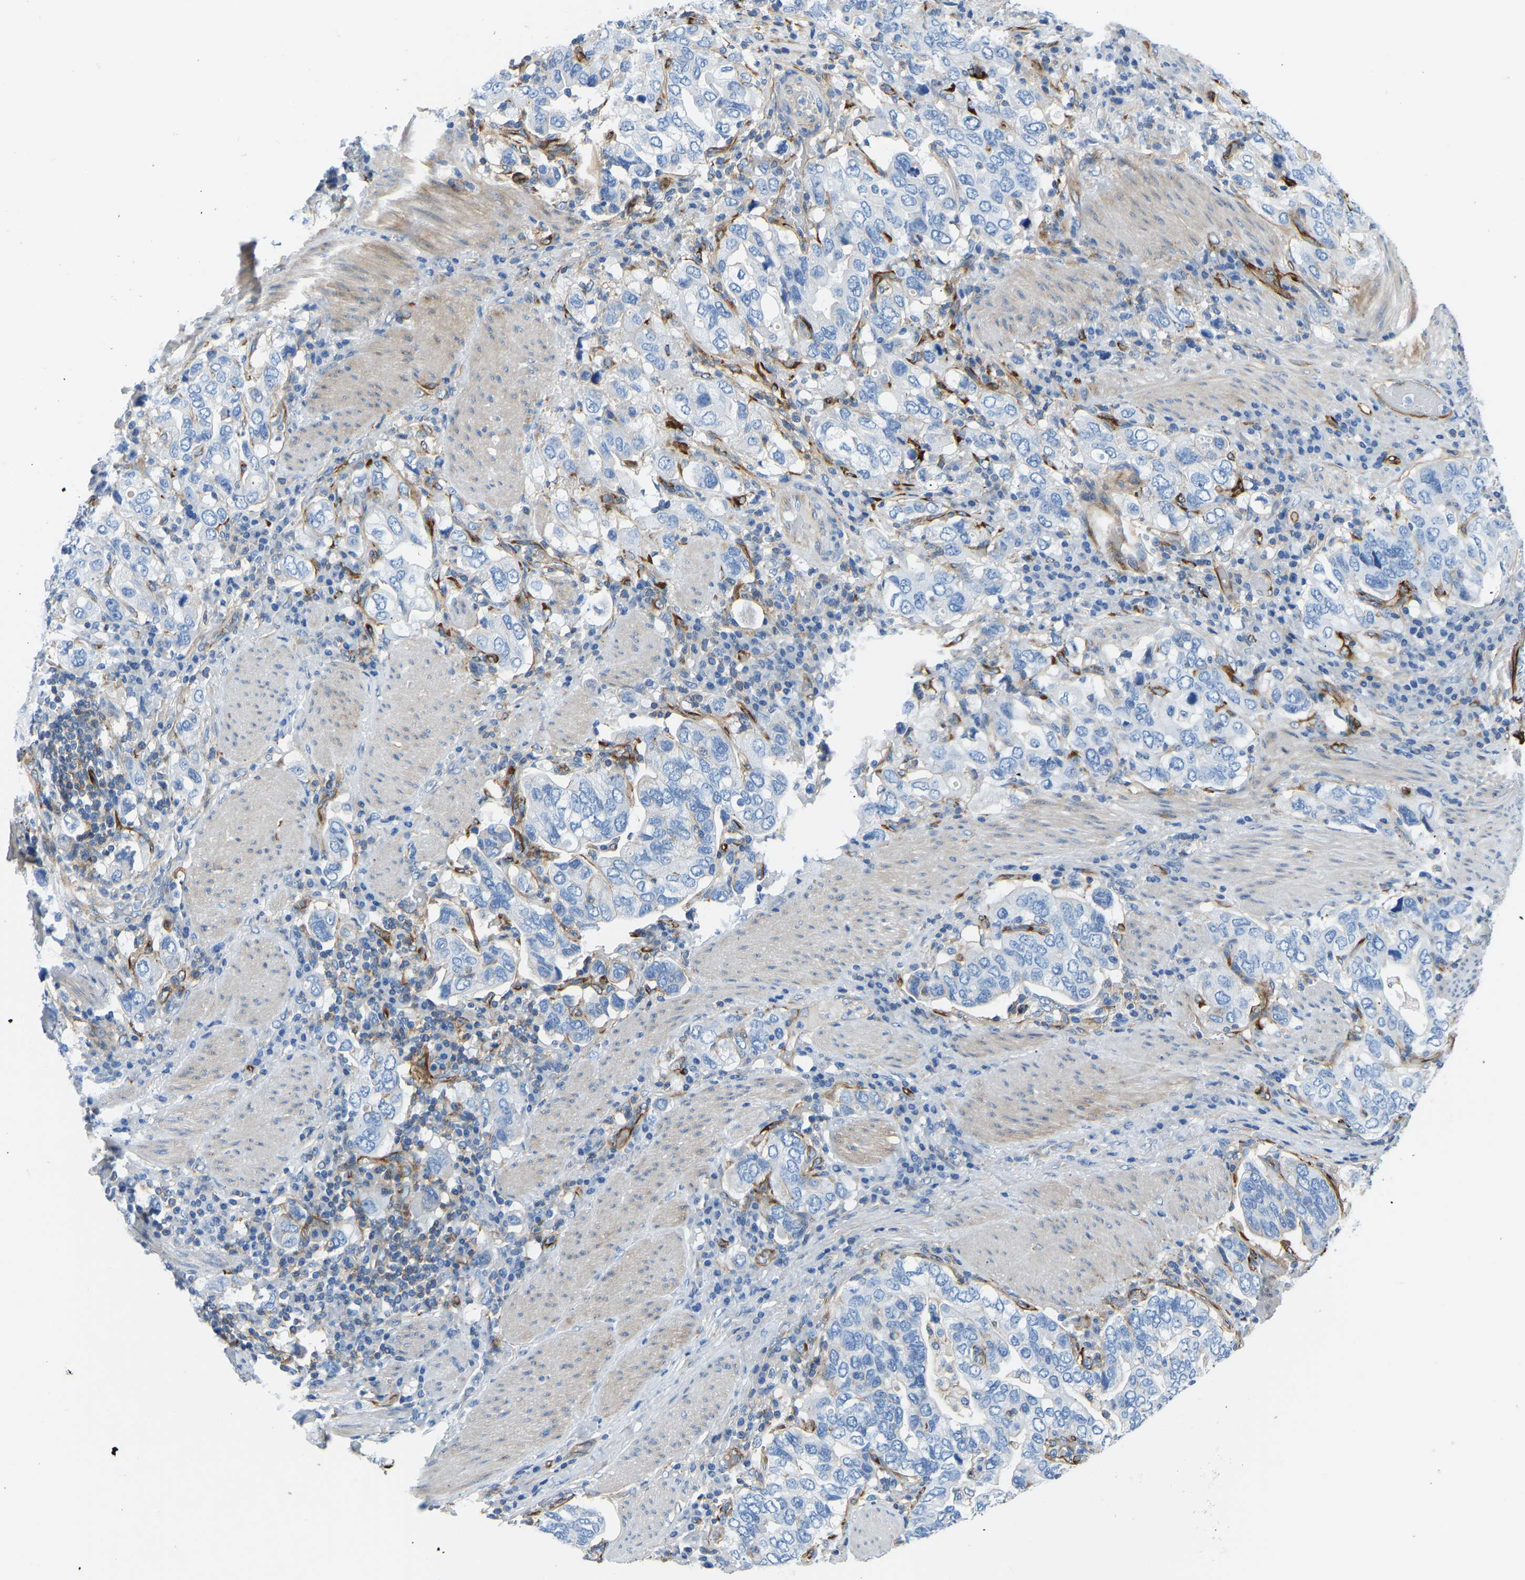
{"staining": {"intensity": "negative", "quantity": "none", "location": "none"}, "tissue": "stomach cancer", "cell_type": "Tumor cells", "image_type": "cancer", "snomed": [{"axis": "morphology", "description": "Adenocarcinoma, NOS"}, {"axis": "topography", "description": "Stomach, upper"}], "caption": "This is an immunohistochemistry micrograph of stomach cancer. There is no staining in tumor cells.", "gene": "COL15A1", "patient": {"sex": "male", "age": 62}}